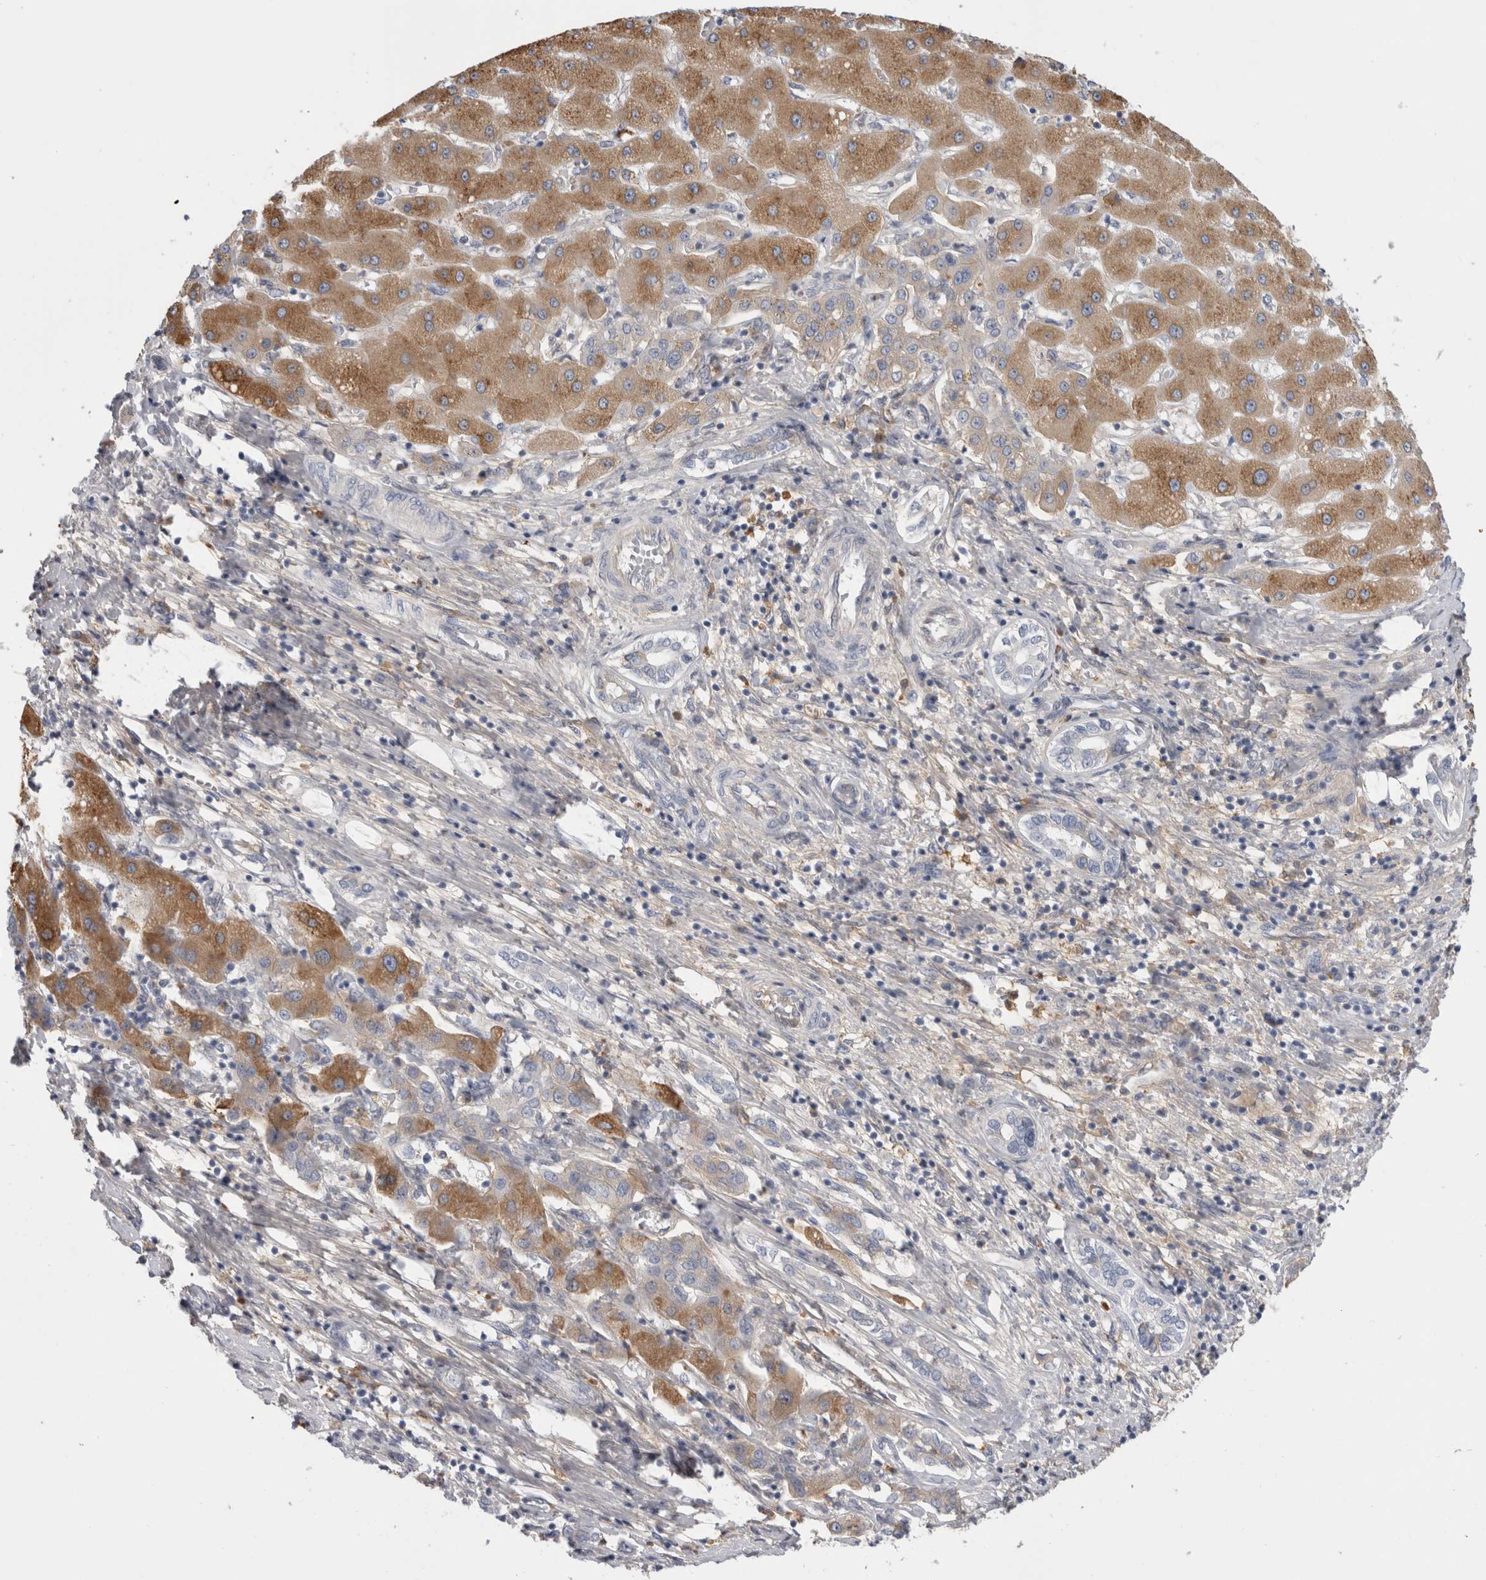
{"staining": {"intensity": "moderate", "quantity": "25%-75%", "location": "cytoplasmic/membranous"}, "tissue": "liver cancer", "cell_type": "Tumor cells", "image_type": "cancer", "snomed": [{"axis": "morphology", "description": "Carcinoma, Hepatocellular, NOS"}, {"axis": "topography", "description": "Liver"}], "caption": "The image displays a brown stain indicating the presence of a protein in the cytoplasmic/membranous of tumor cells in liver cancer.", "gene": "TBCE", "patient": {"sex": "male", "age": 65}}